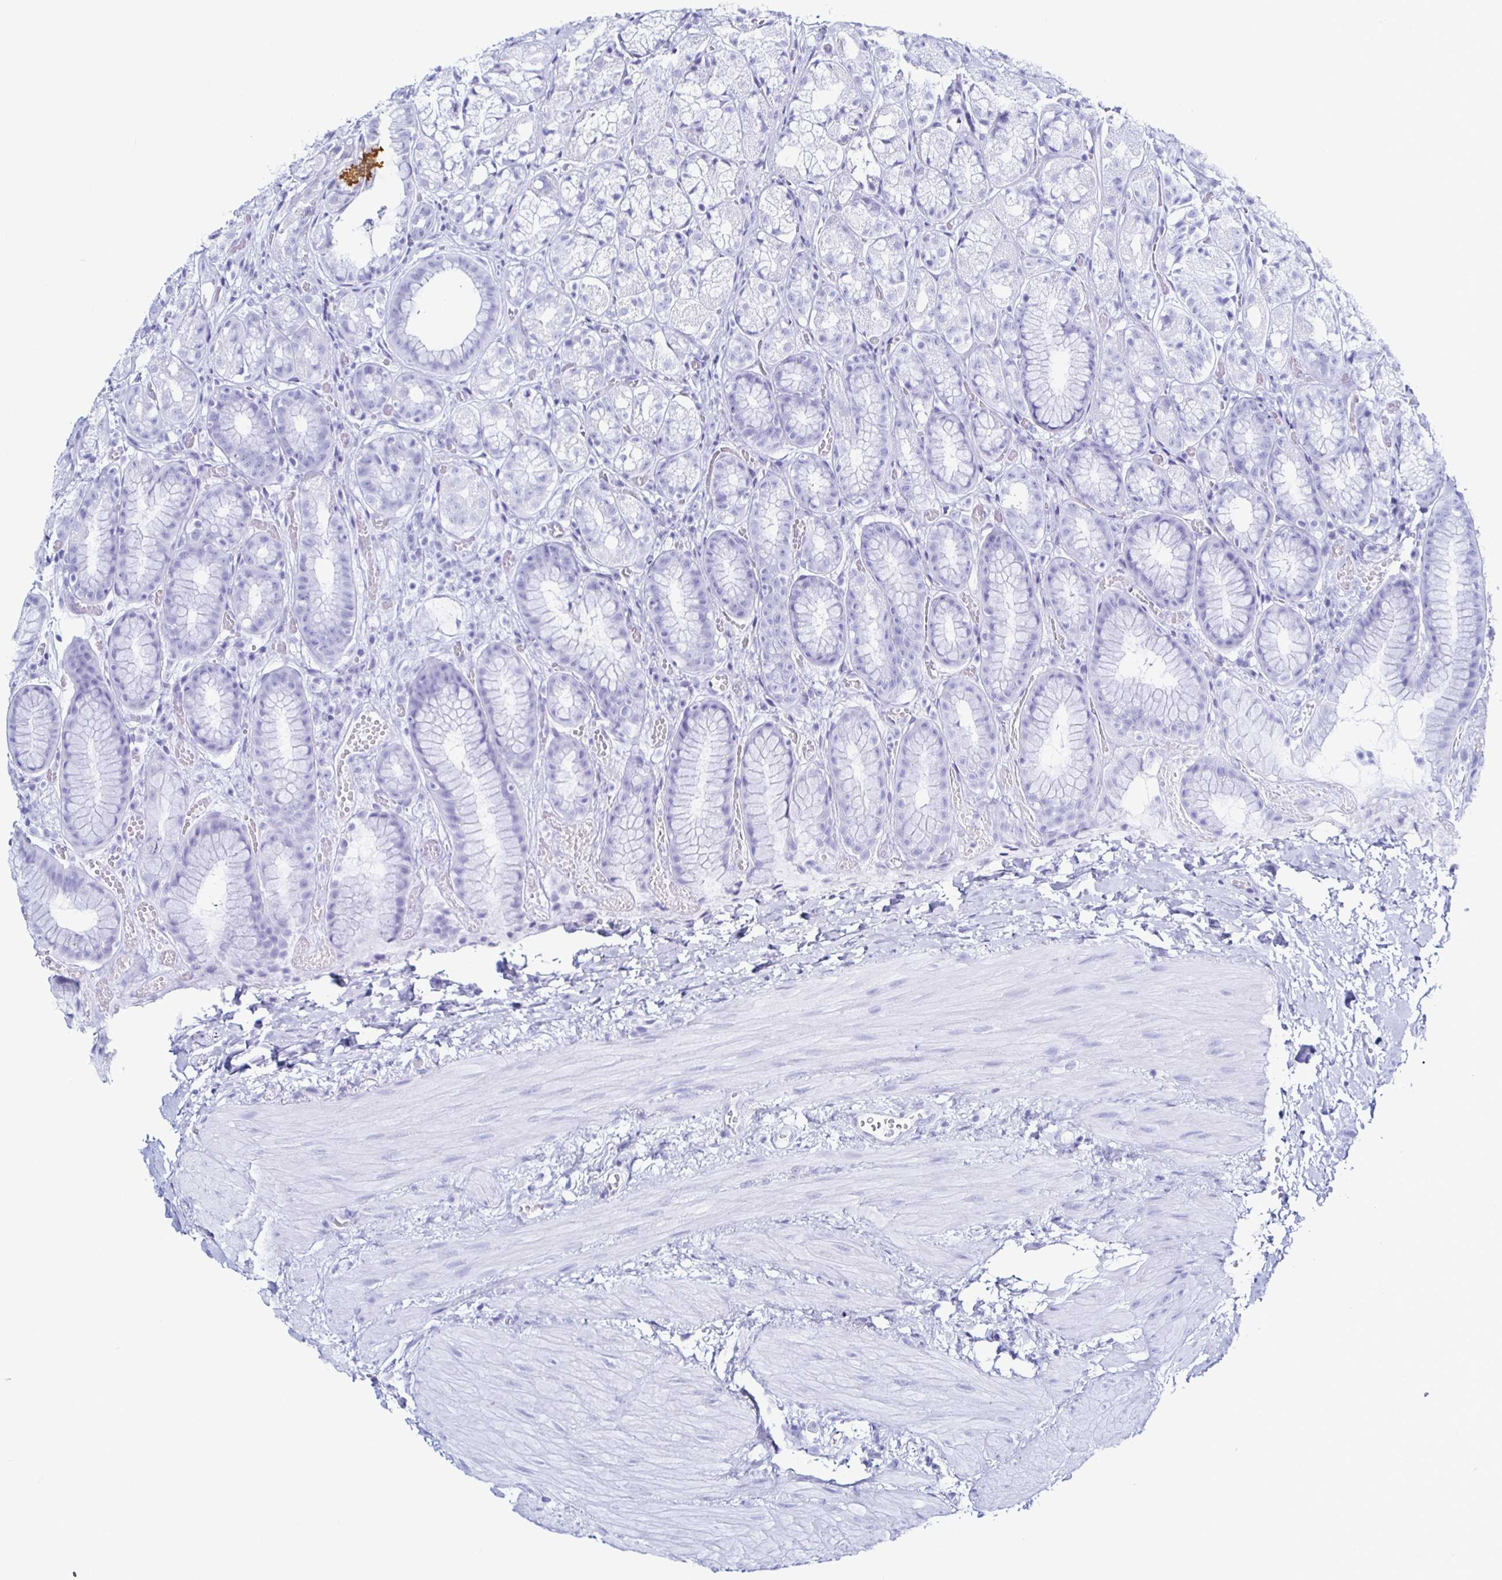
{"staining": {"intensity": "negative", "quantity": "none", "location": "none"}, "tissue": "stomach", "cell_type": "Glandular cells", "image_type": "normal", "snomed": [{"axis": "morphology", "description": "Normal tissue, NOS"}, {"axis": "topography", "description": "Stomach"}], "caption": "Immunohistochemistry micrograph of unremarkable stomach stained for a protein (brown), which demonstrates no staining in glandular cells. (Immunohistochemistry (ihc), brightfield microscopy, high magnification).", "gene": "ACSBG2", "patient": {"sex": "male", "age": 70}}